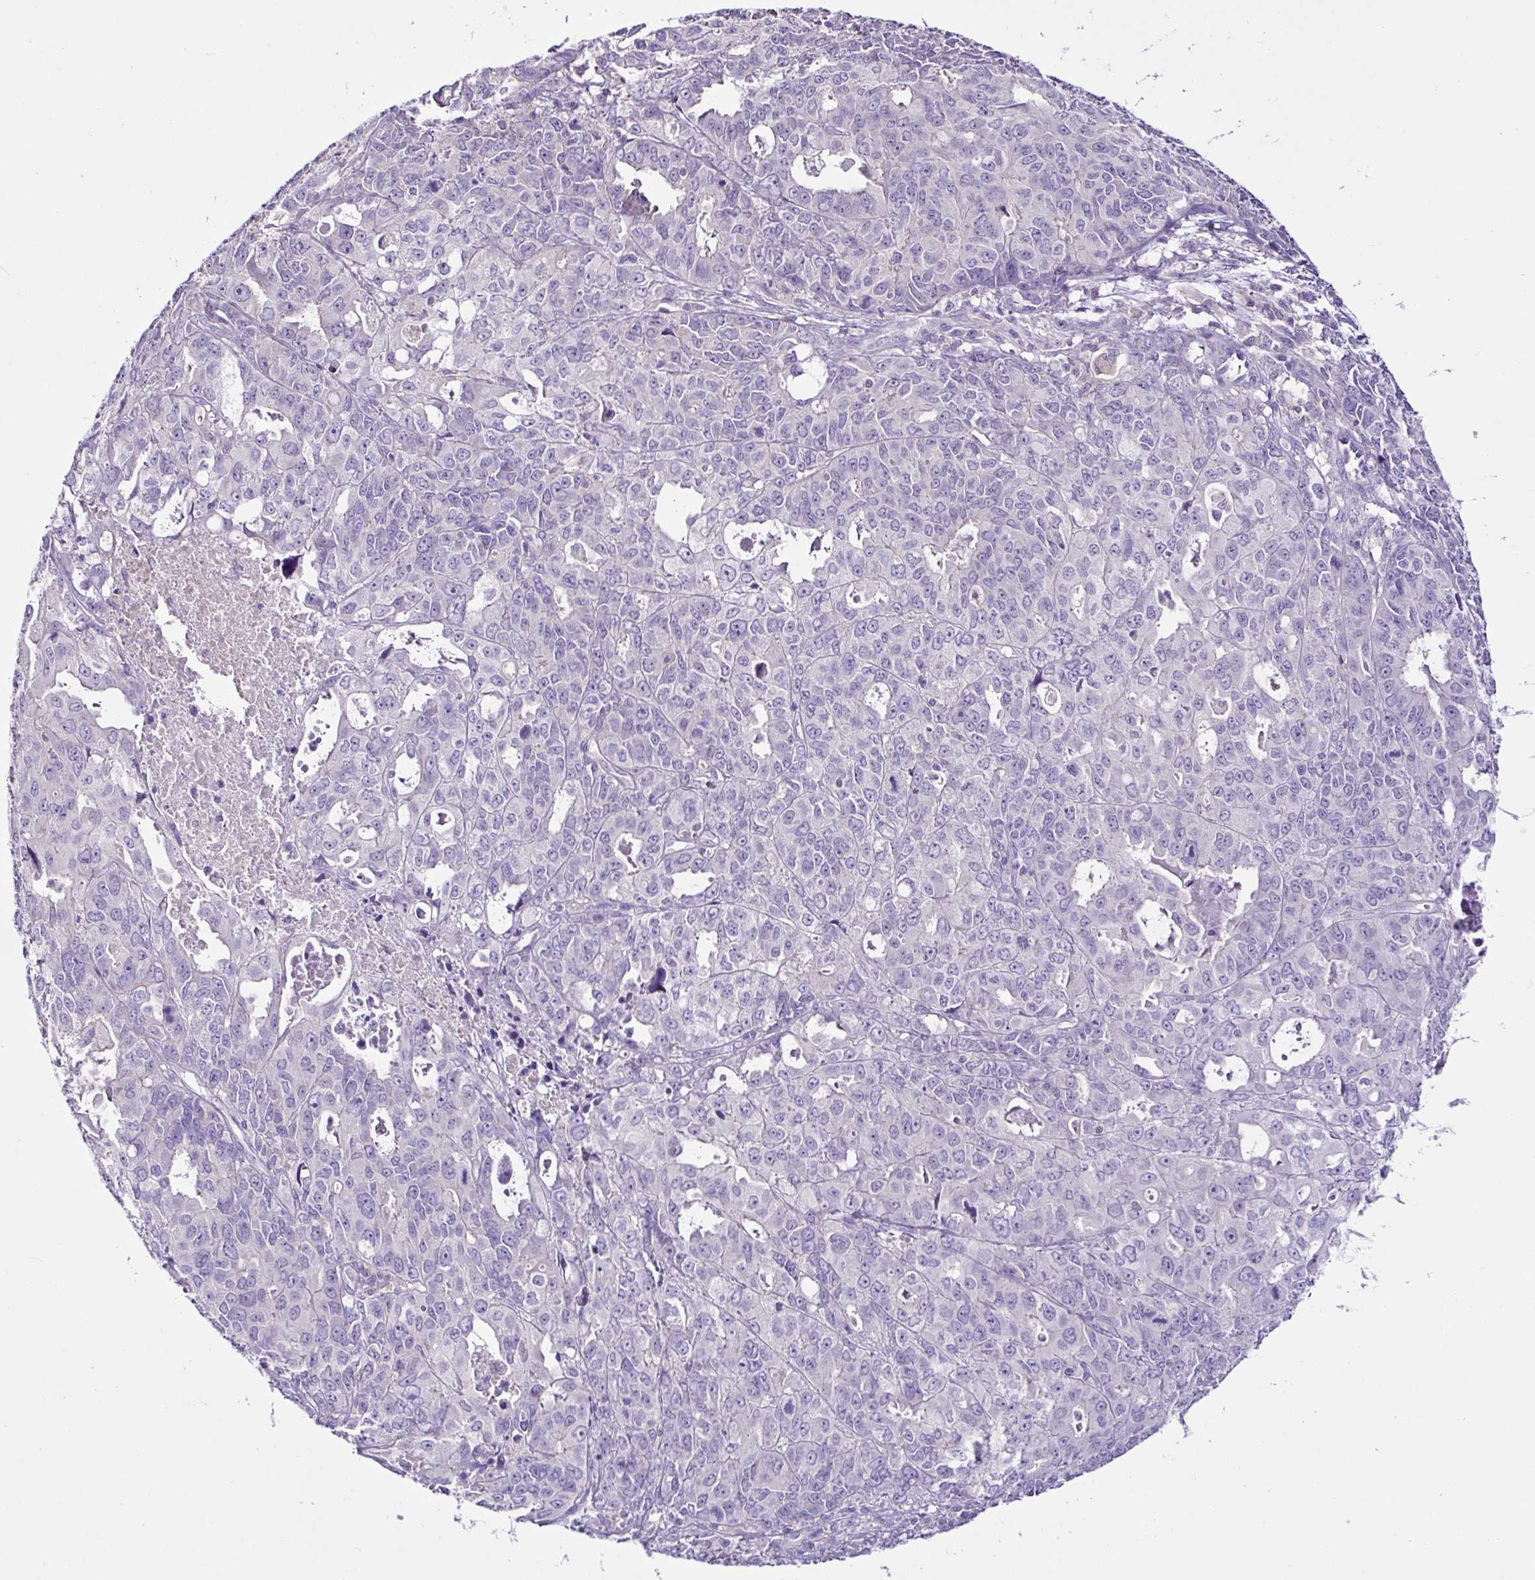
{"staining": {"intensity": "negative", "quantity": "none", "location": "none"}, "tissue": "endometrial cancer", "cell_type": "Tumor cells", "image_type": "cancer", "snomed": [{"axis": "morphology", "description": "Adenocarcinoma, NOS"}, {"axis": "topography", "description": "Uterus"}], "caption": "IHC micrograph of neoplastic tissue: human endometrial cancer stained with DAB (3,3'-diaminobenzidine) exhibits no significant protein staining in tumor cells.", "gene": "D2HGDH", "patient": {"sex": "female", "age": 79}}